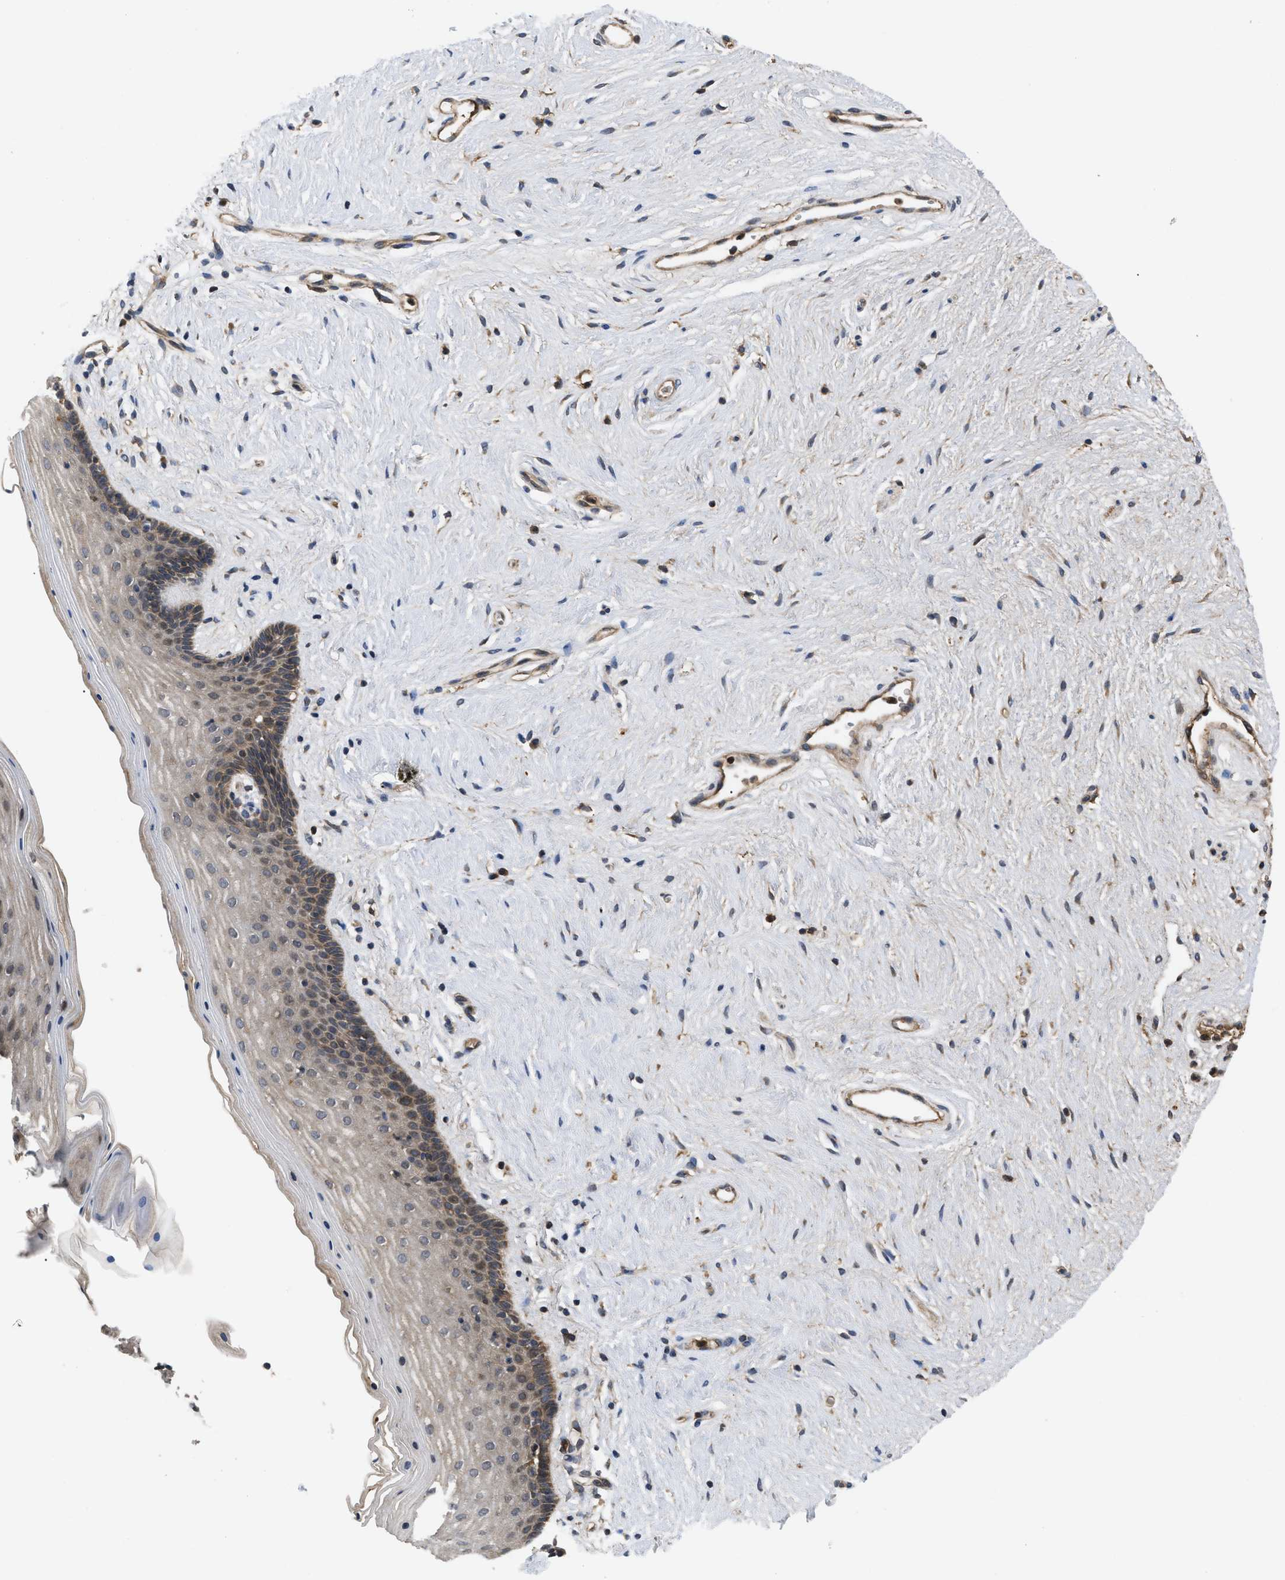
{"staining": {"intensity": "moderate", "quantity": "25%-75%", "location": "cytoplasmic/membranous"}, "tissue": "vagina", "cell_type": "Squamous epithelial cells", "image_type": "normal", "snomed": [{"axis": "morphology", "description": "Normal tissue, NOS"}, {"axis": "topography", "description": "Vagina"}], "caption": "Immunohistochemical staining of normal vagina displays 25%-75% levels of moderate cytoplasmic/membranous protein positivity in approximately 25%-75% of squamous epithelial cells. (DAB (3,3'-diaminobenzidine) IHC, brown staining for protein, blue staining for nuclei).", "gene": "RAB2A", "patient": {"sex": "female", "age": 44}}